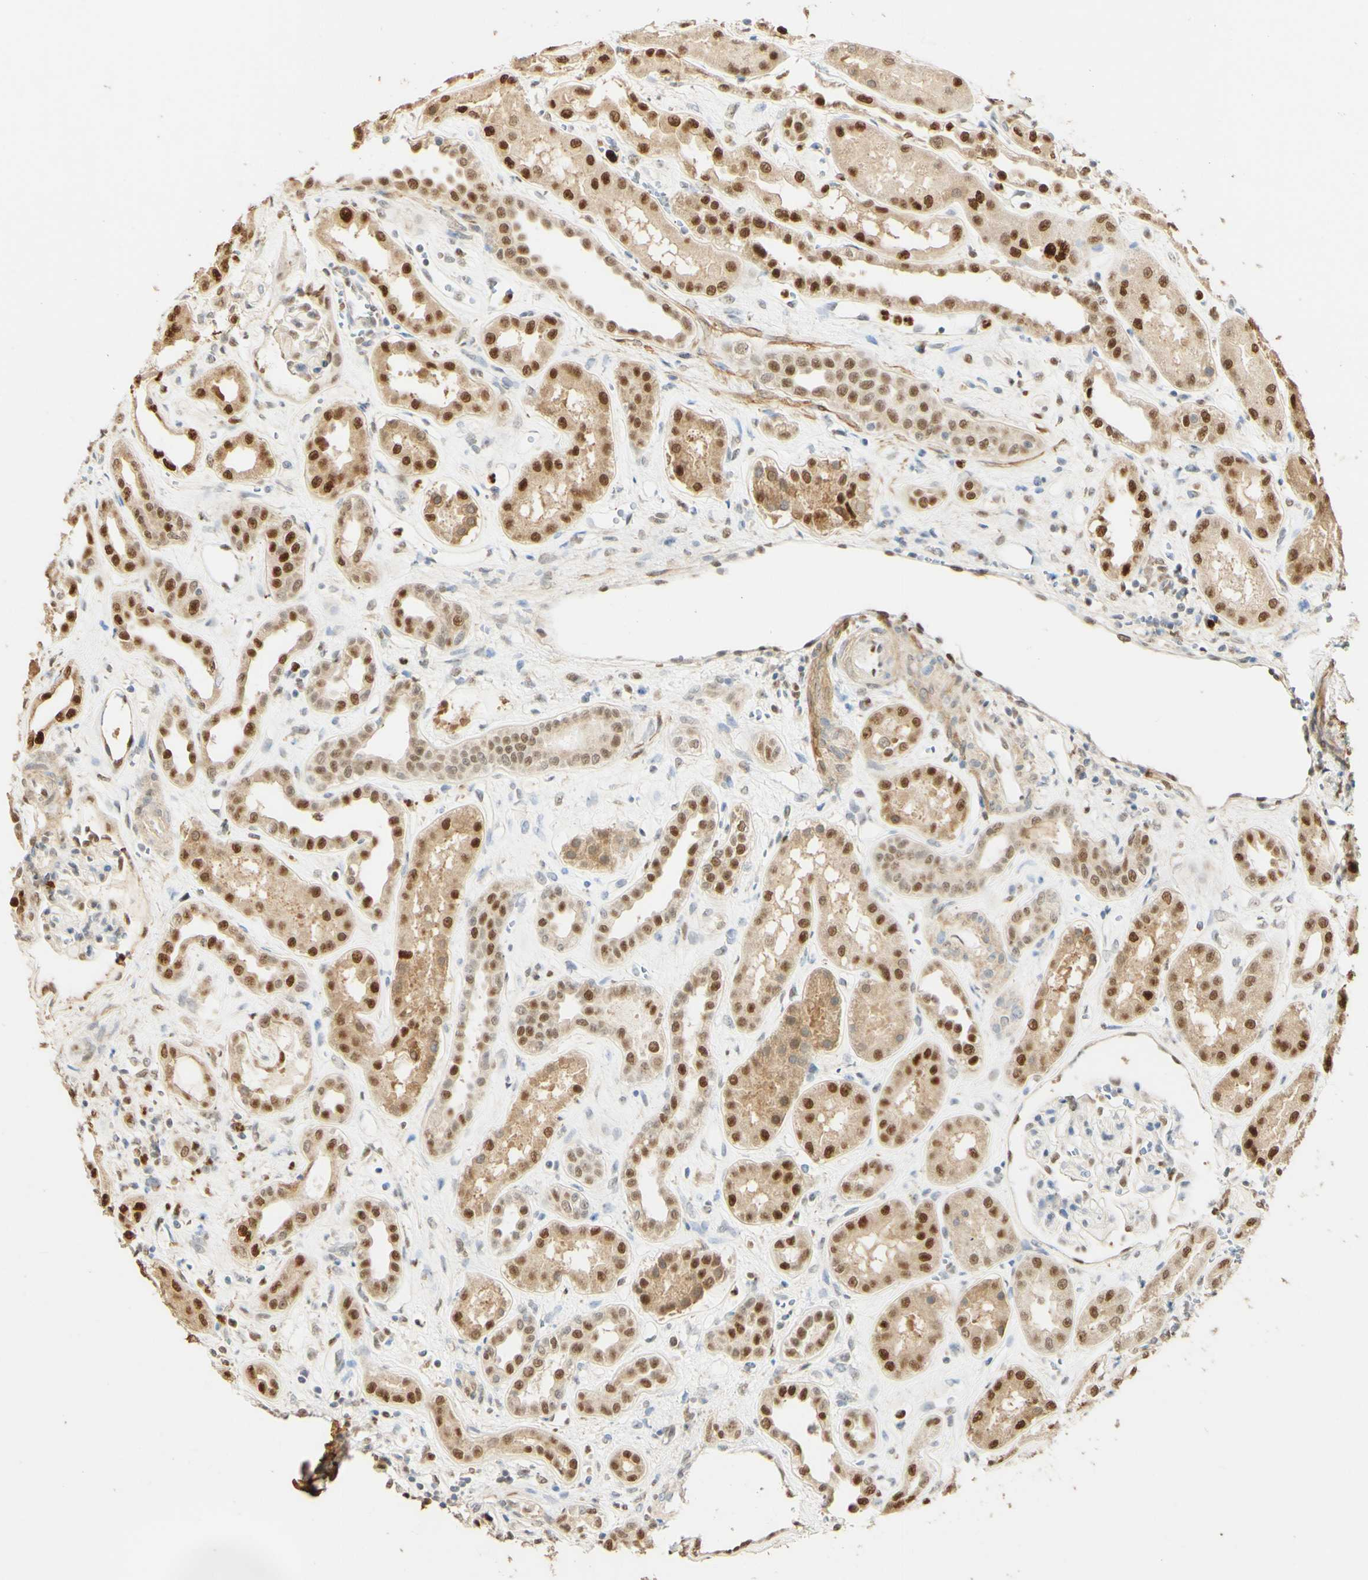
{"staining": {"intensity": "weak", "quantity": "25%-75%", "location": "nuclear"}, "tissue": "kidney", "cell_type": "Cells in glomeruli", "image_type": "normal", "snomed": [{"axis": "morphology", "description": "Normal tissue, NOS"}, {"axis": "topography", "description": "Kidney"}], "caption": "A photomicrograph of kidney stained for a protein shows weak nuclear brown staining in cells in glomeruli. The staining is performed using DAB (3,3'-diaminobenzidine) brown chromogen to label protein expression. The nuclei are counter-stained blue using hematoxylin.", "gene": "MAP3K4", "patient": {"sex": "male", "age": 59}}